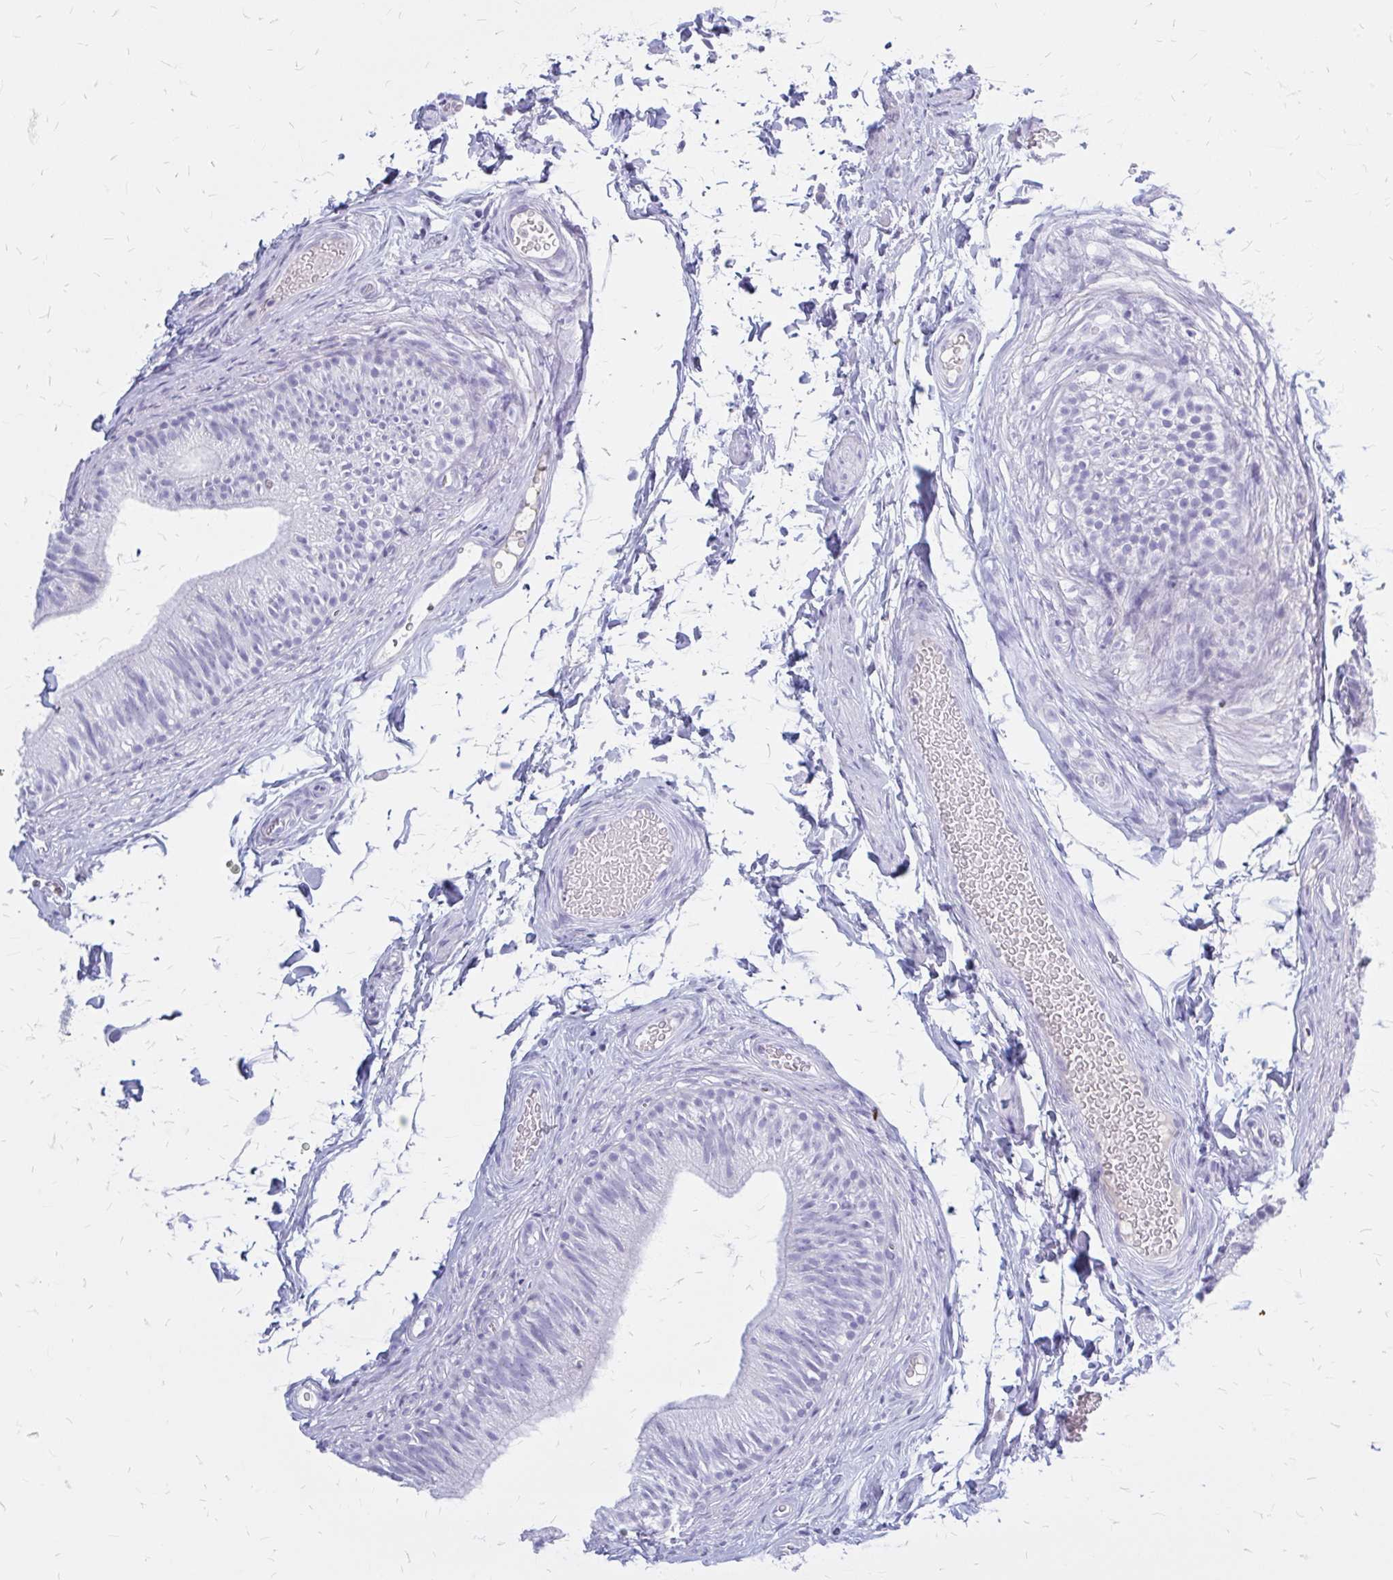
{"staining": {"intensity": "negative", "quantity": "none", "location": "none"}, "tissue": "epididymis", "cell_type": "Glandular cells", "image_type": "normal", "snomed": [{"axis": "morphology", "description": "Normal tissue, NOS"}, {"axis": "topography", "description": "Epididymis, spermatic cord, NOS"}, {"axis": "topography", "description": "Epididymis"}, {"axis": "topography", "description": "Peripheral nerve tissue"}], "caption": "An IHC micrograph of unremarkable epididymis is shown. There is no staining in glandular cells of epididymis. (DAB (3,3'-diaminobenzidine) immunohistochemistry visualized using brightfield microscopy, high magnification).", "gene": "KLHDC7A", "patient": {"sex": "male", "age": 29}}